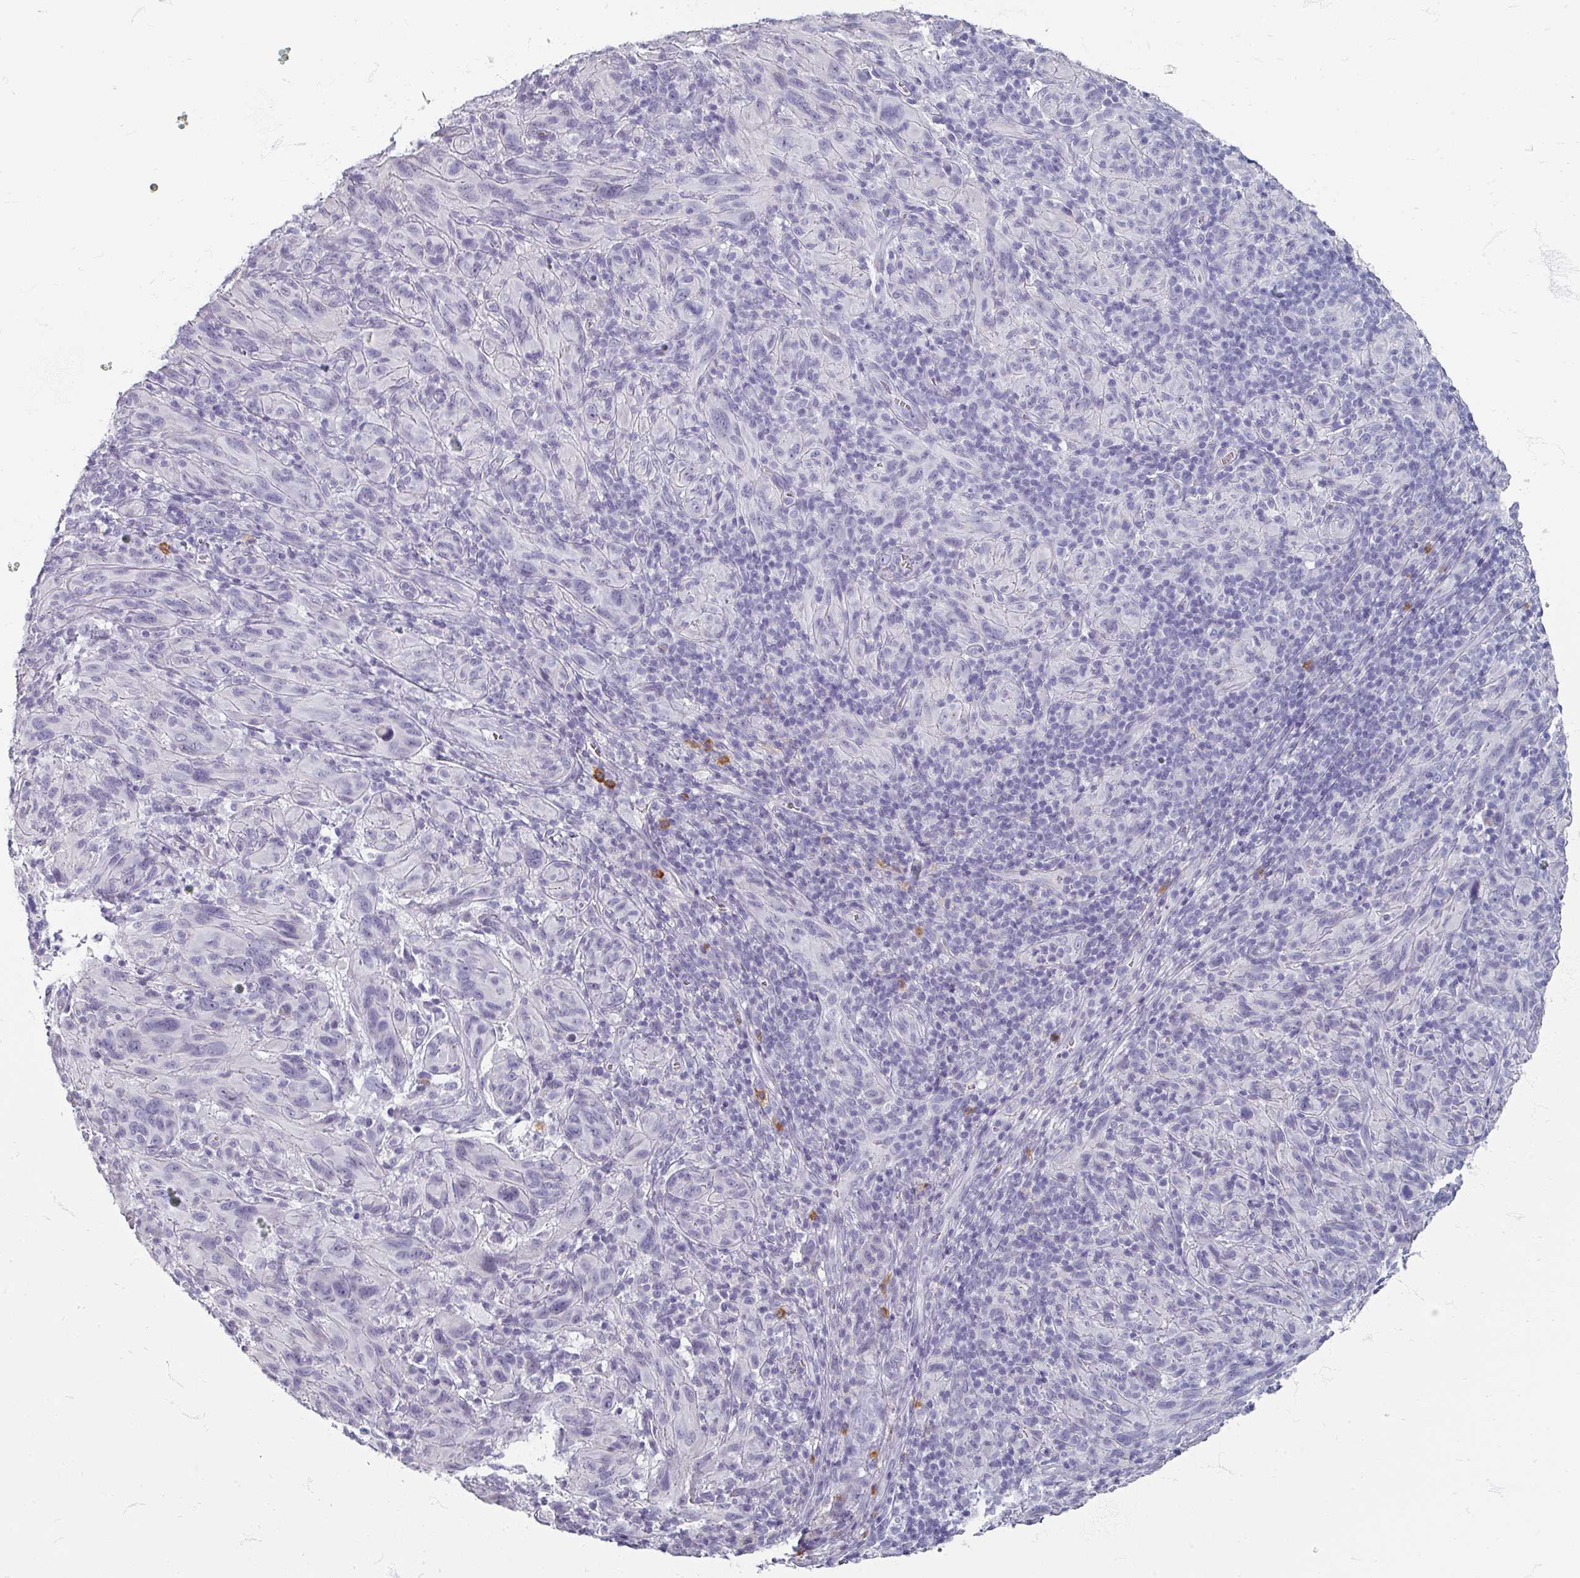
{"staining": {"intensity": "negative", "quantity": "none", "location": "none"}, "tissue": "melanoma", "cell_type": "Tumor cells", "image_type": "cancer", "snomed": [{"axis": "morphology", "description": "Malignant melanoma, NOS"}, {"axis": "topography", "description": "Skin of head"}], "caption": "The histopathology image shows no significant expression in tumor cells of melanoma. Nuclei are stained in blue.", "gene": "ZNF878", "patient": {"sex": "male", "age": 96}}